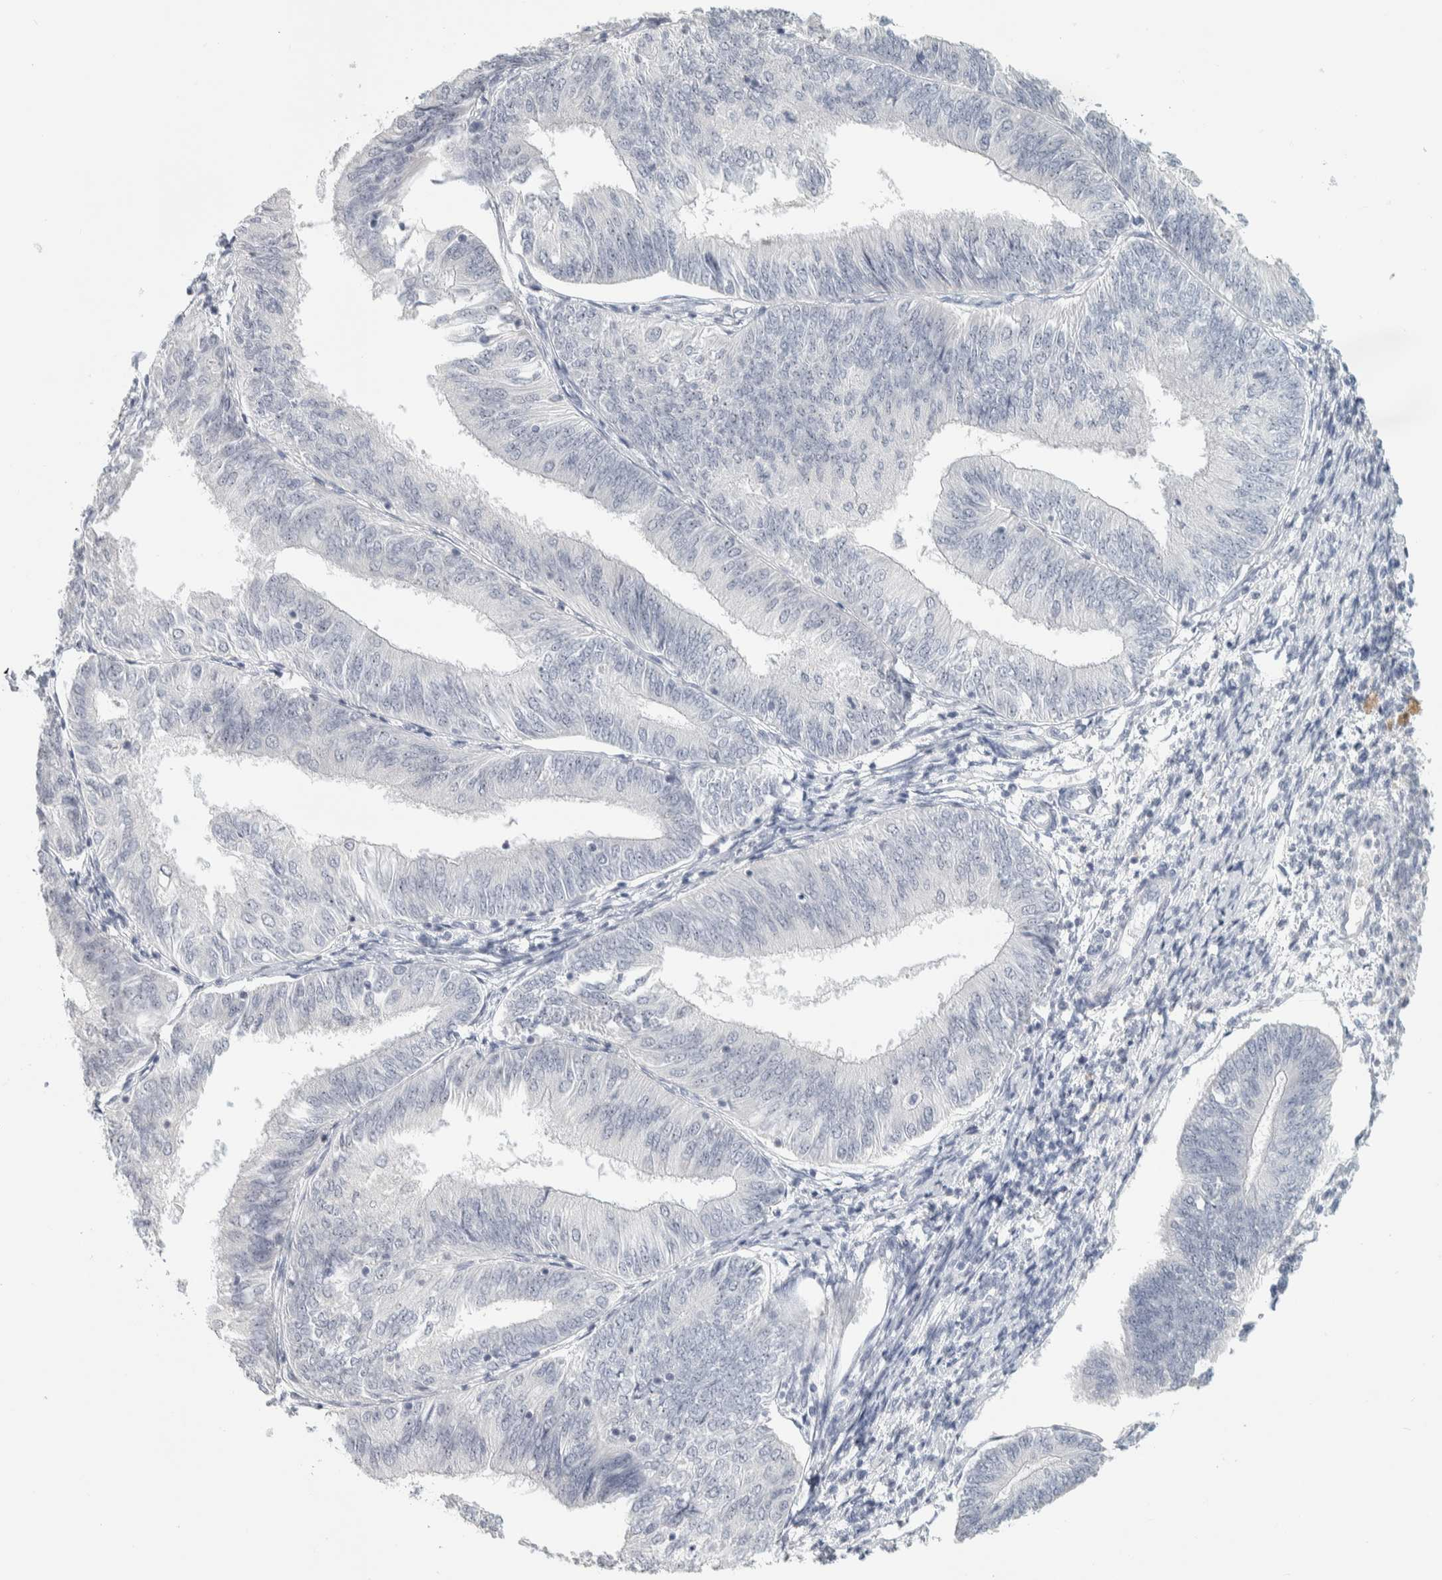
{"staining": {"intensity": "negative", "quantity": "none", "location": "none"}, "tissue": "endometrial cancer", "cell_type": "Tumor cells", "image_type": "cancer", "snomed": [{"axis": "morphology", "description": "Adenocarcinoma, NOS"}, {"axis": "topography", "description": "Endometrium"}], "caption": "A micrograph of endometrial cancer (adenocarcinoma) stained for a protein demonstrates no brown staining in tumor cells.", "gene": "DCXR", "patient": {"sex": "female", "age": 58}}